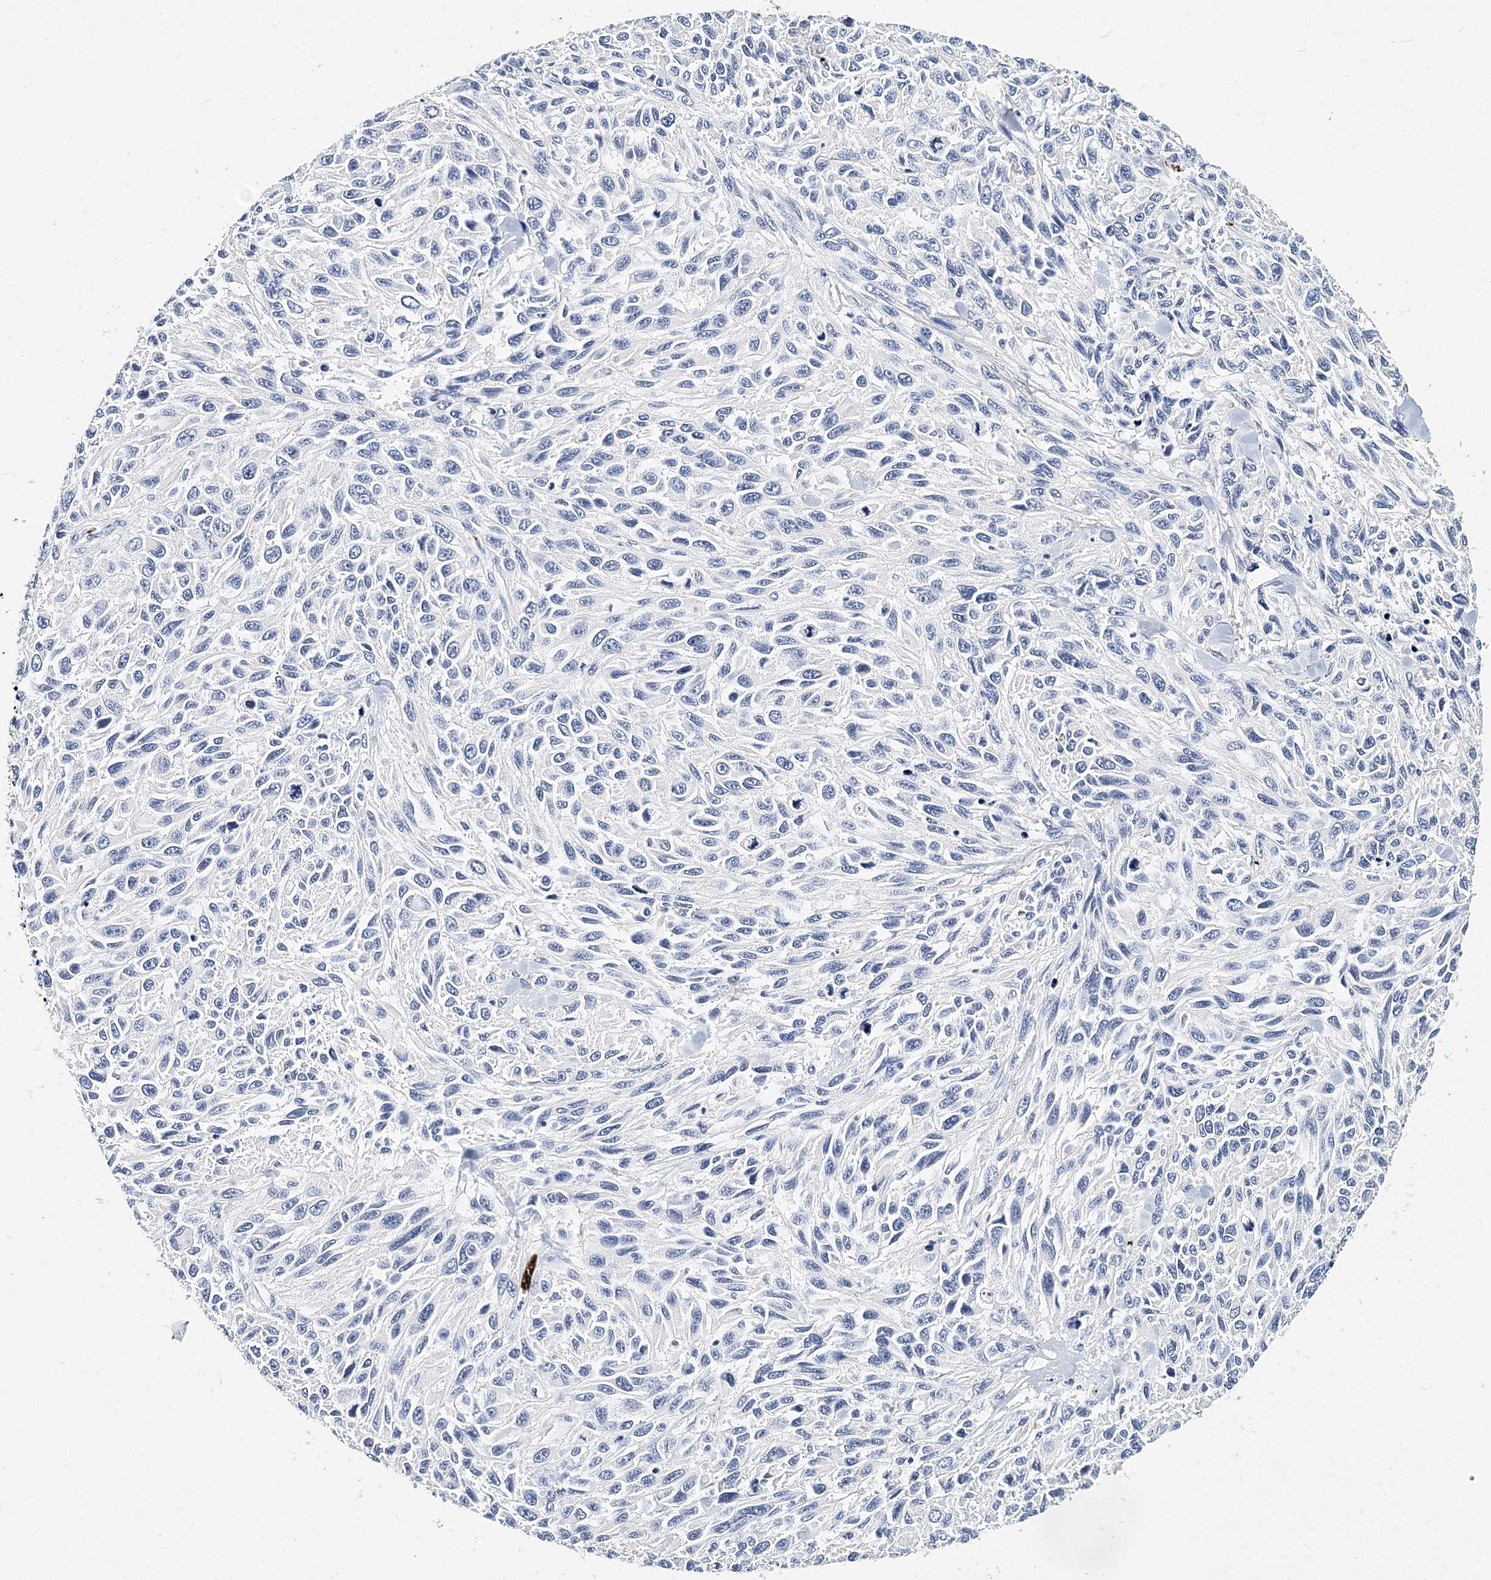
{"staining": {"intensity": "negative", "quantity": "none", "location": "none"}, "tissue": "melanoma", "cell_type": "Tumor cells", "image_type": "cancer", "snomed": [{"axis": "morphology", "description": "Malignant melanoma, NOS"}, {"axis": "topography", "description": "Skin"}], "caption": "A photomicrograph of malignant melanoma stained for a protein reveals no brown staining in tumor cells.", "gene": "ITGA2B", "patient": {"sex": "female", "age": 96}}